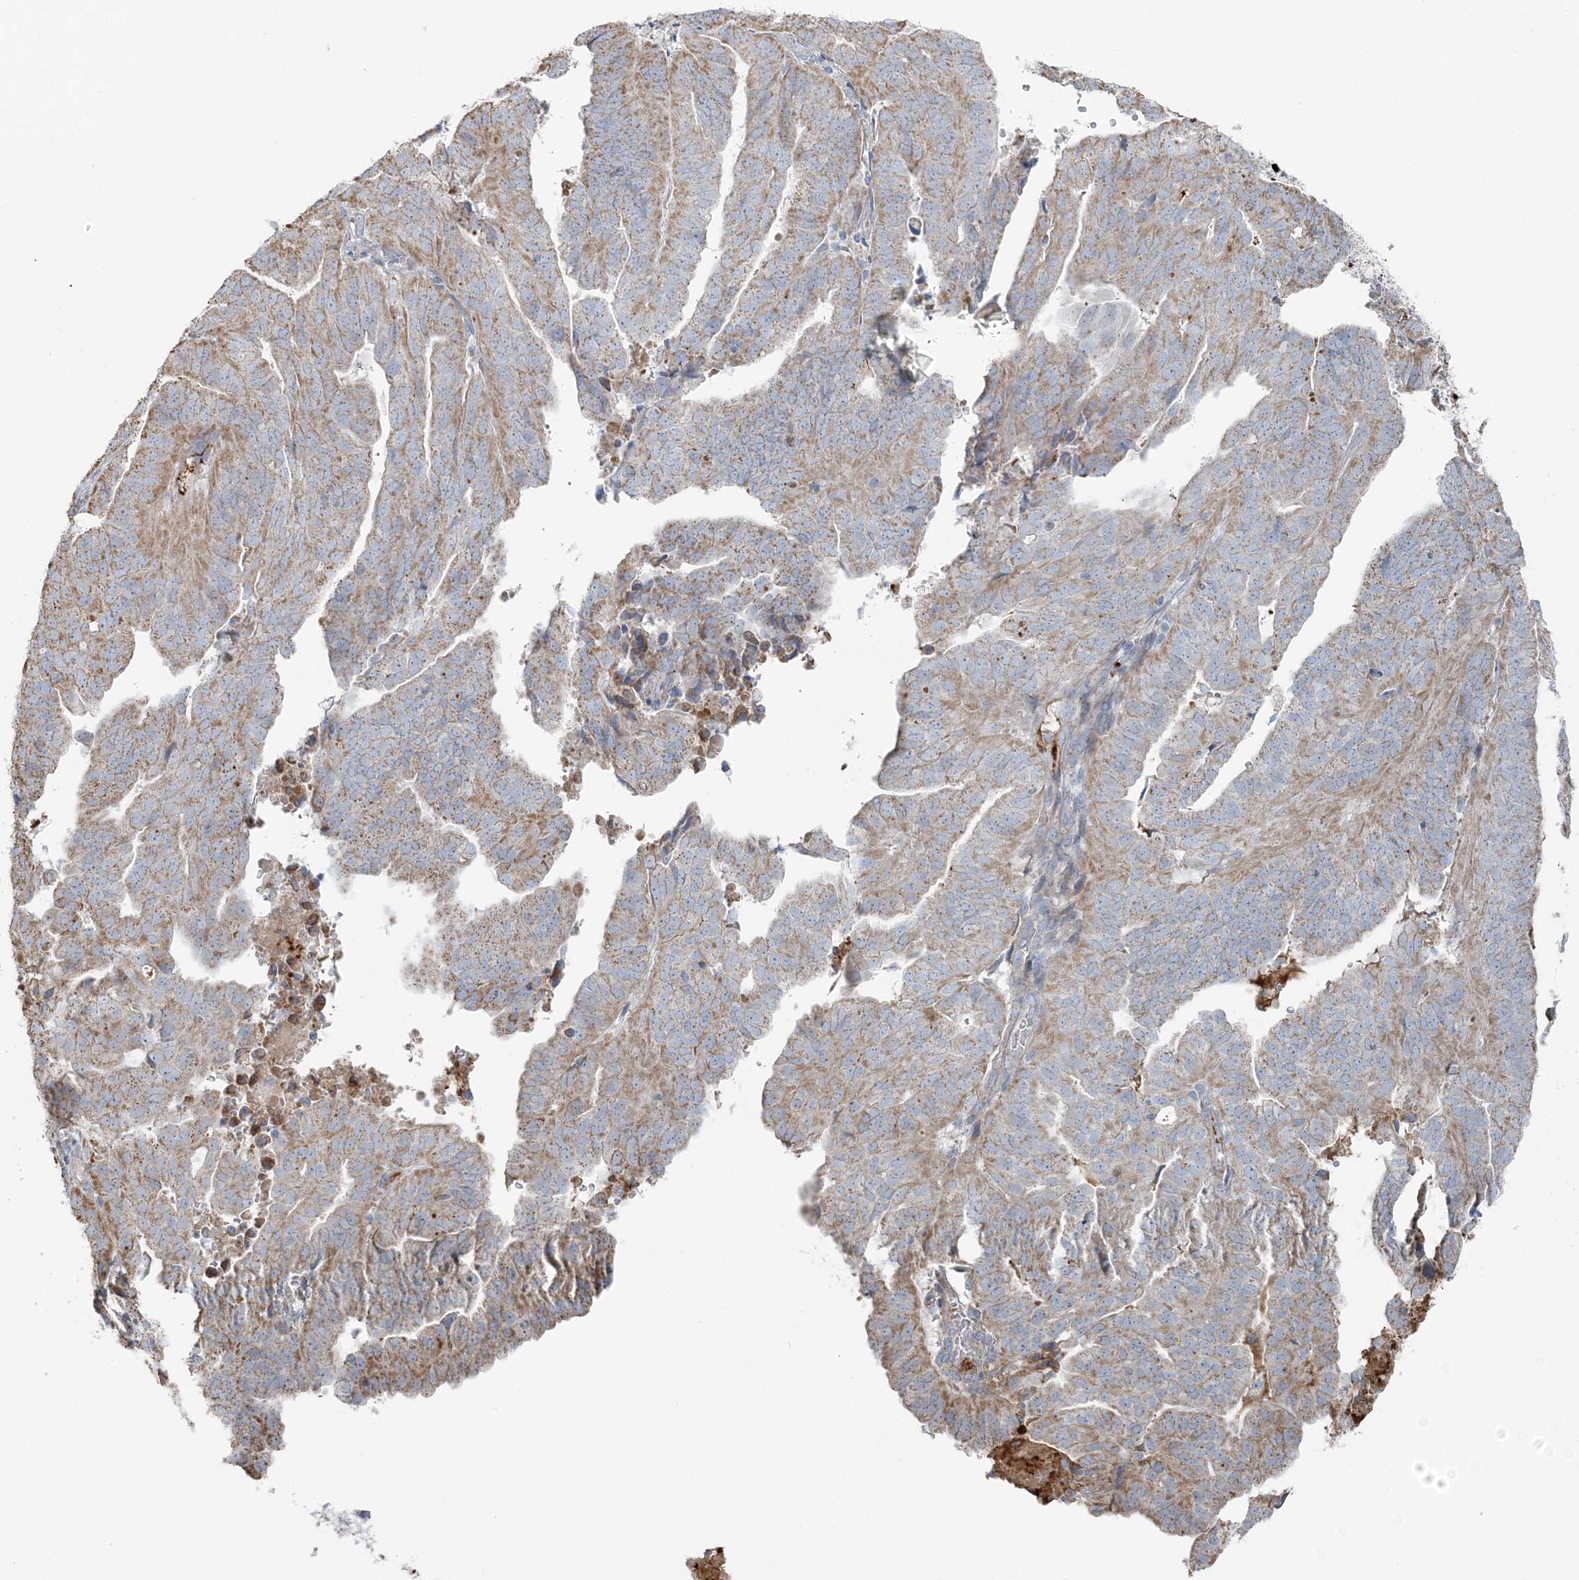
{"staining": {"intensity": "moderate", "quantity": "25%-75%", "location": "cytoplasmic/membranous"}, "tissue": "endometrial cancer", "cell_type": "Tumor cells", "image_type": "cancer", "snomed": [{"axis": "morphology", "description": "Adenocarcinoma, NOS"}, {"axis": "topography", "description": "Uterus"}], "caption": "Brown immunohistochemical staining in human endometrial cancer exhibits moderate cytoplasmic/membranous expression in approximately 25%-75% of tumor cells.", "gene": "SLC22A16", "patient": {"sex": "female", "age": 77}}